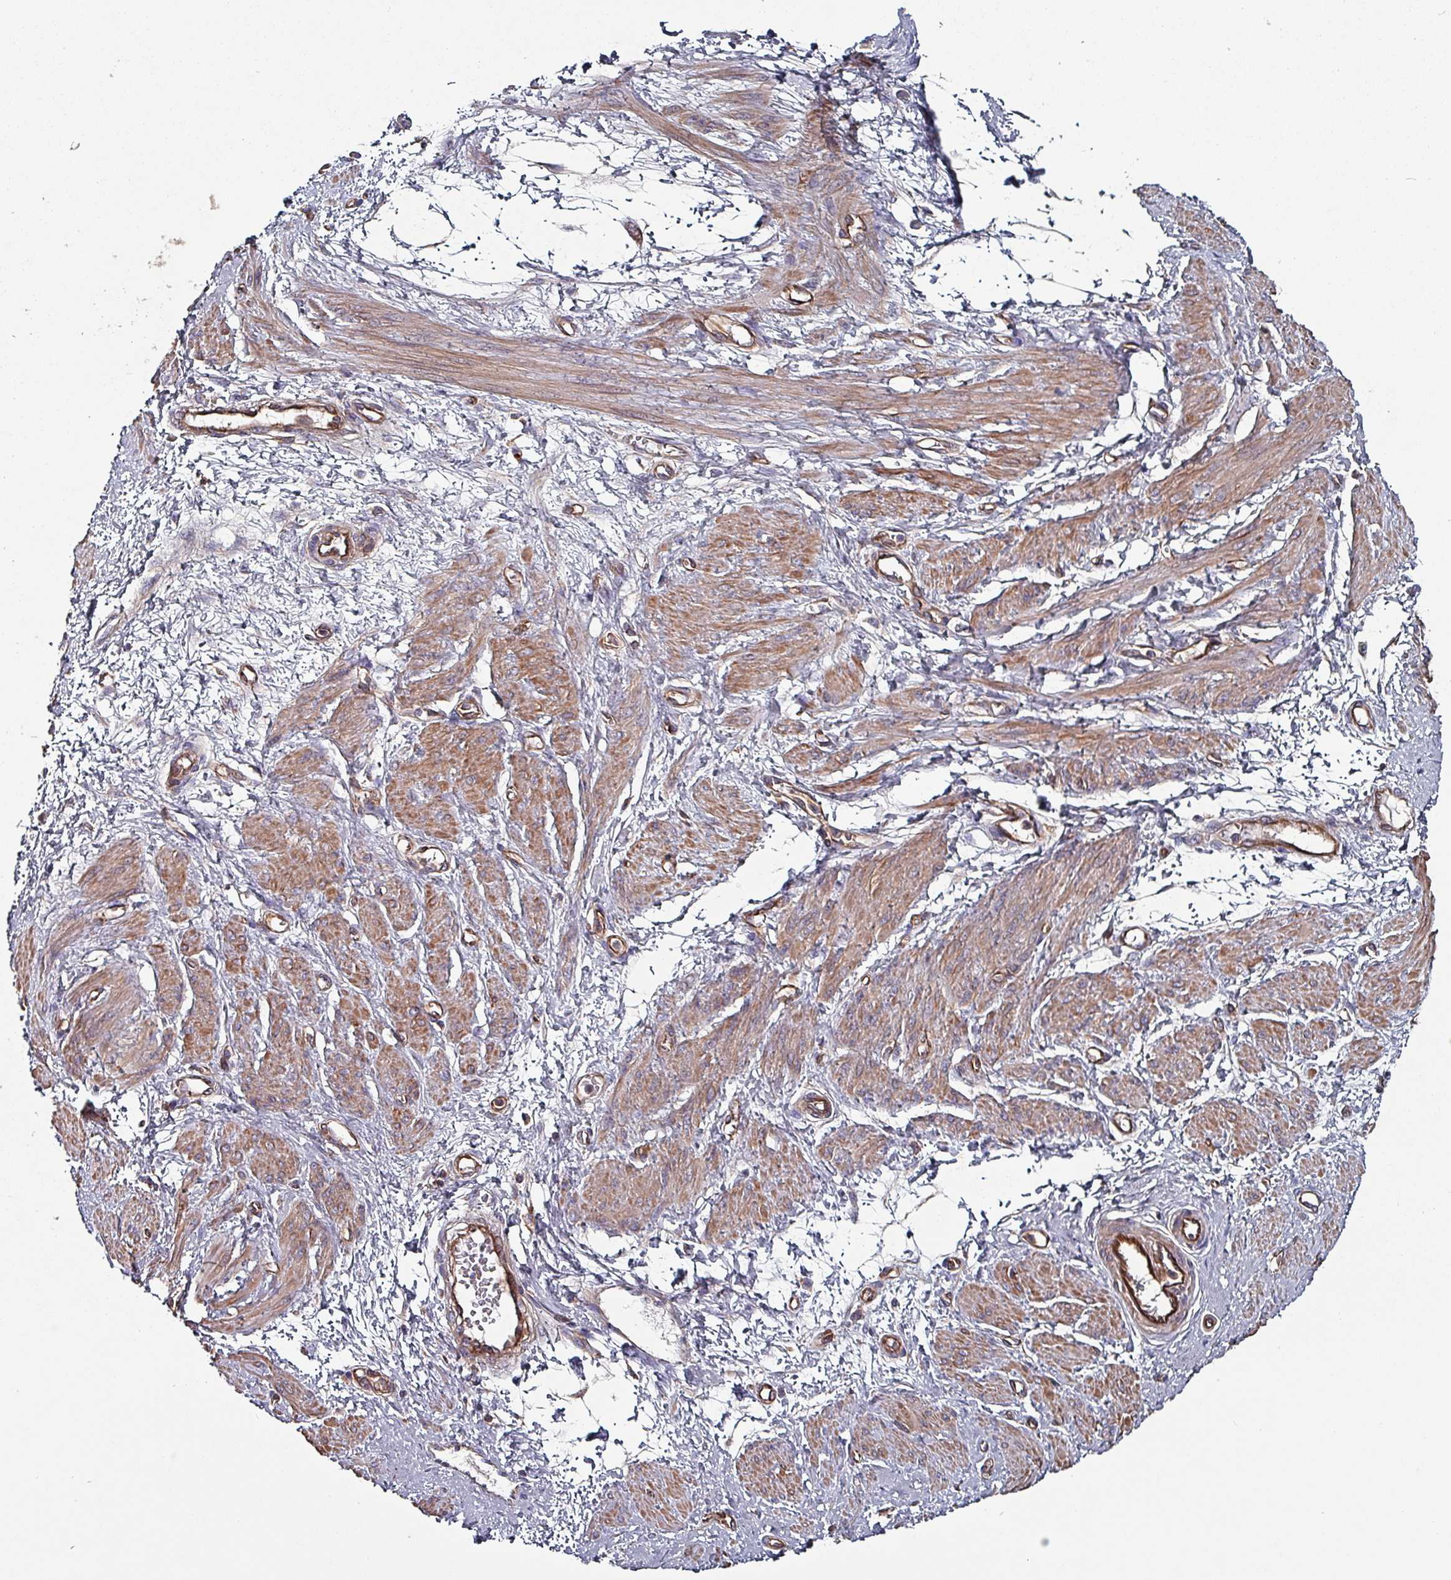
{"staining": {"intensity": "moderate", "quantity": ">75%", "location": "cytoplasmic/membranous"}, "tissue": "smooth muscle", "cell_type": "Smooth muscle cells", "image_type": "normal", "snomed": [{"axis": "morphology", "description": "Normal tissue, NOS"}, {"axis": "topography", "description": "Smooth muscle"}, {"axis": "topography", "description": "Uterus"}], "caption": "Immunohistochemical staining of unremarkable smooth muscle exhibits medium levels of moderate cytoplasmic/membranous staining in about >75% of smooth muscle cells. (DAB IHC, brown staining for protein, blue staining for nuclei).", "gene": "ANO10", "patient": {"sex": "female", "age": 39}}